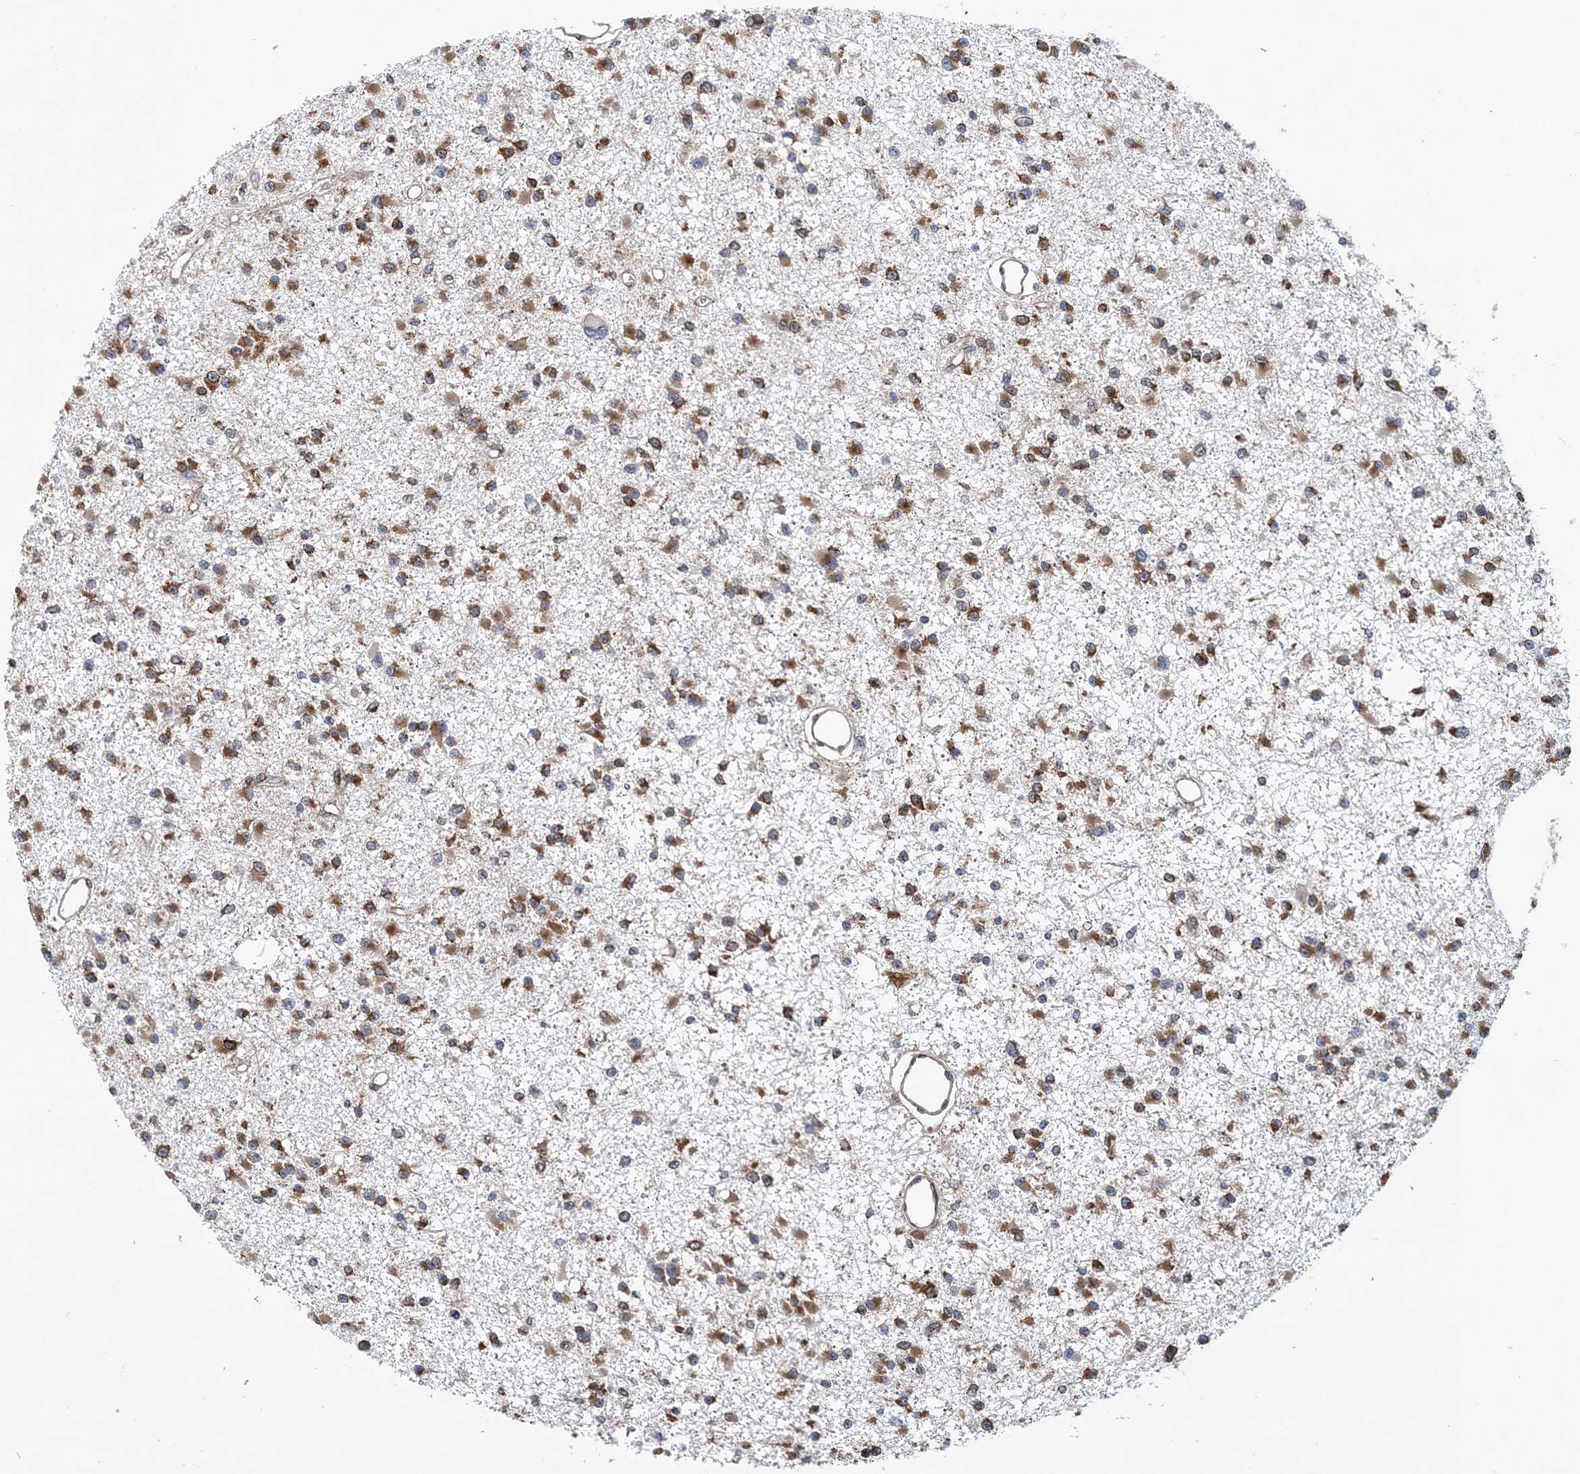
{"staining": {"intensity": "moderate", "quantity": ">75%", "location": "cytoplasmic/membranous"}, "tissue": "glioma", "cell_type": "Tumor cells", "image_type": "cancer", "snomed": [{"axis": "morphology", "description": "Glioma, malignant, Low grade"}, {"axis": "topography", "description": "Brain"}], "caption": "Protein expression analysis of glioma shows moderate cytoplasmic/membranous expression in about >75% of tumor cells.", "gene": "PHF1", "patient": {"sex": "female", "age": 22}}